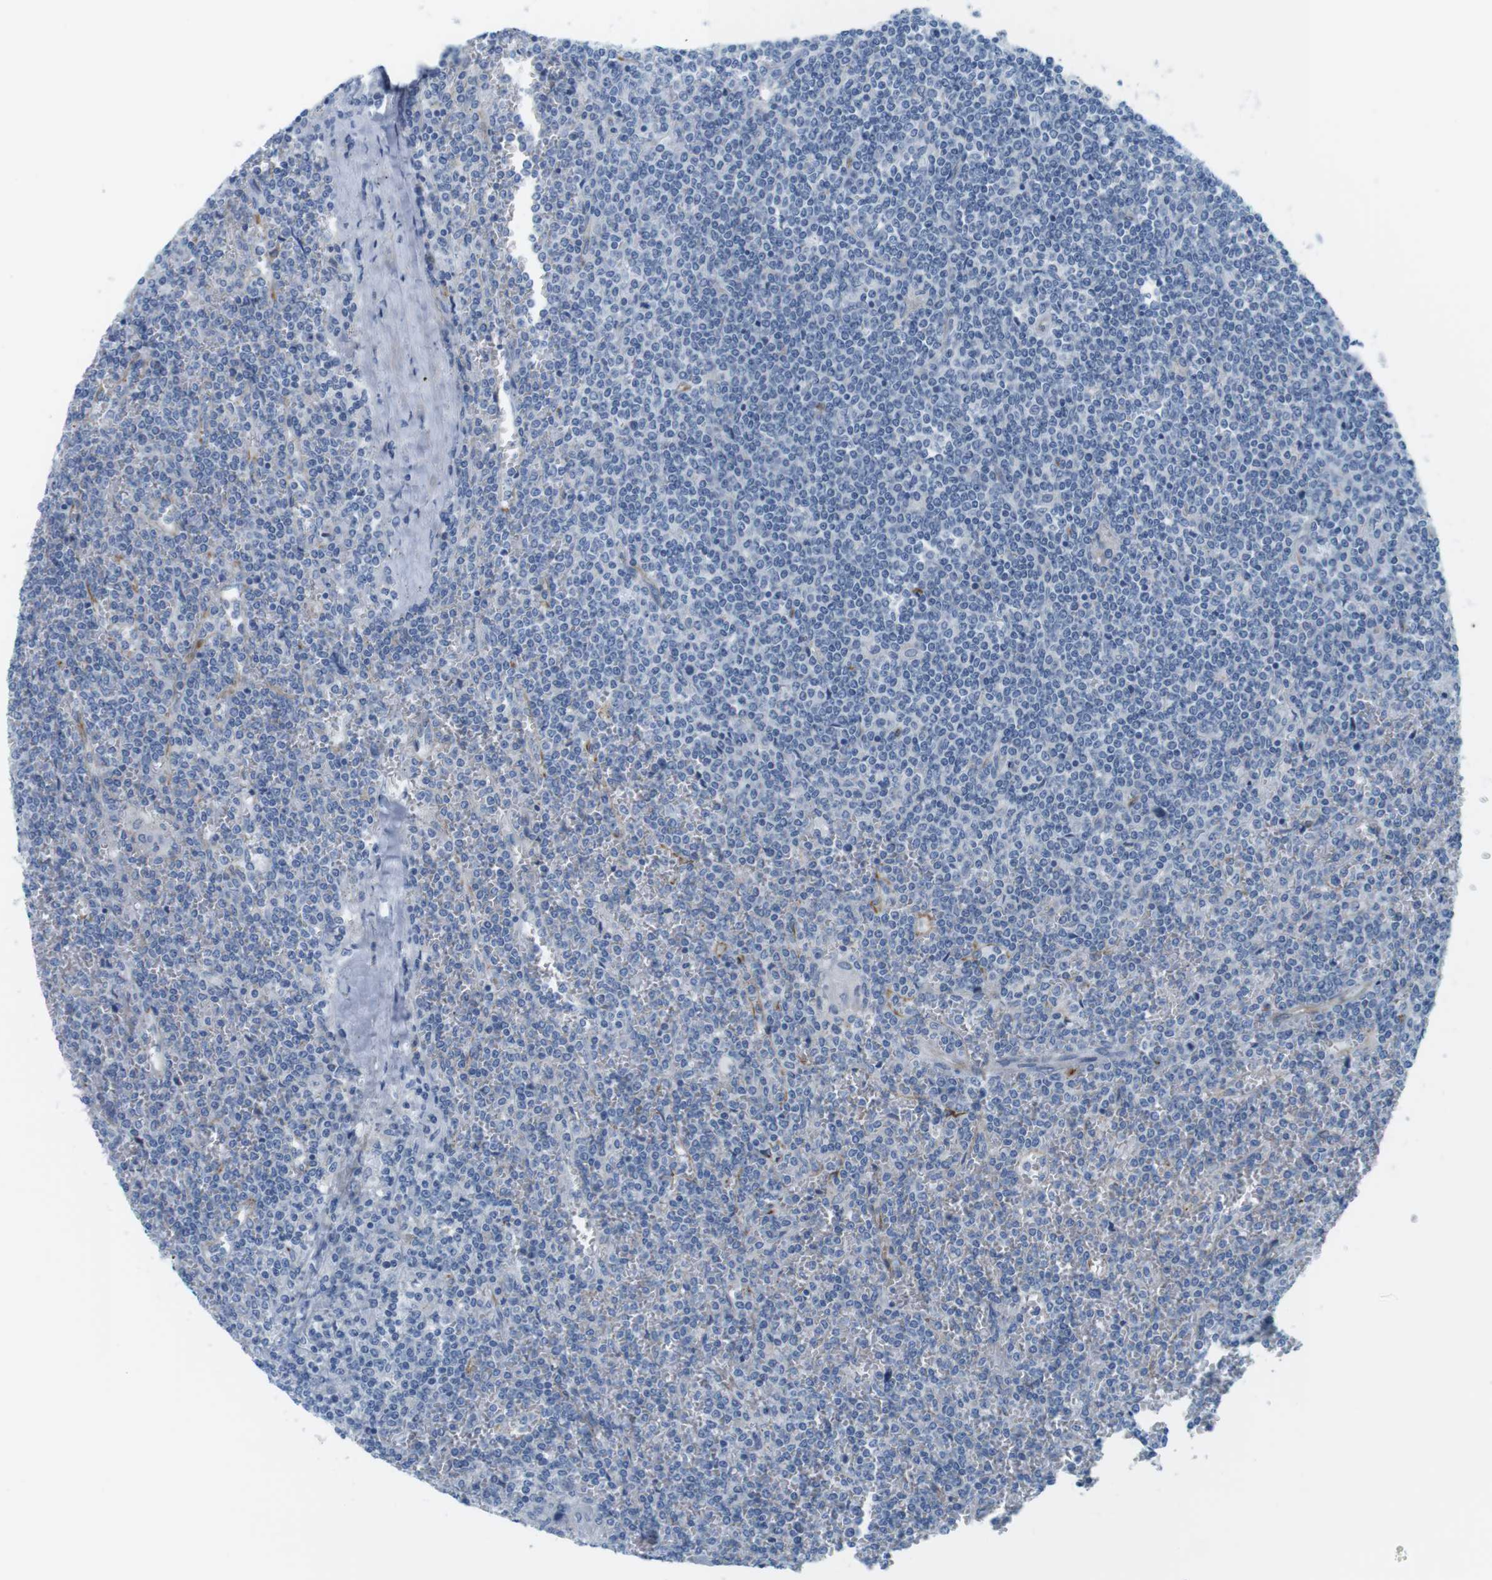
{"staining": {"intensity": "negative", "quantity": "none", "location": "none"}, "tissue": "lymphoma", "cell_type": "Tumor cells", "image_type": "cancer", "snomed": [{"axis": "morphology", "description": "Malignant lymphoma, non-Hodgkin's type, Low grade"}, {"axis": "topography", "description": "Spleen"}], "caption": "Tumor cells are negative for brown protein staining in lymphoma. (Stains: DAB immunohistochemistry with hematoxylin counter stain, Microscopy: brightfield microscopy at high magnification).", "gene": "MYH9", "patient": {"sex": "female", "age": 19}}